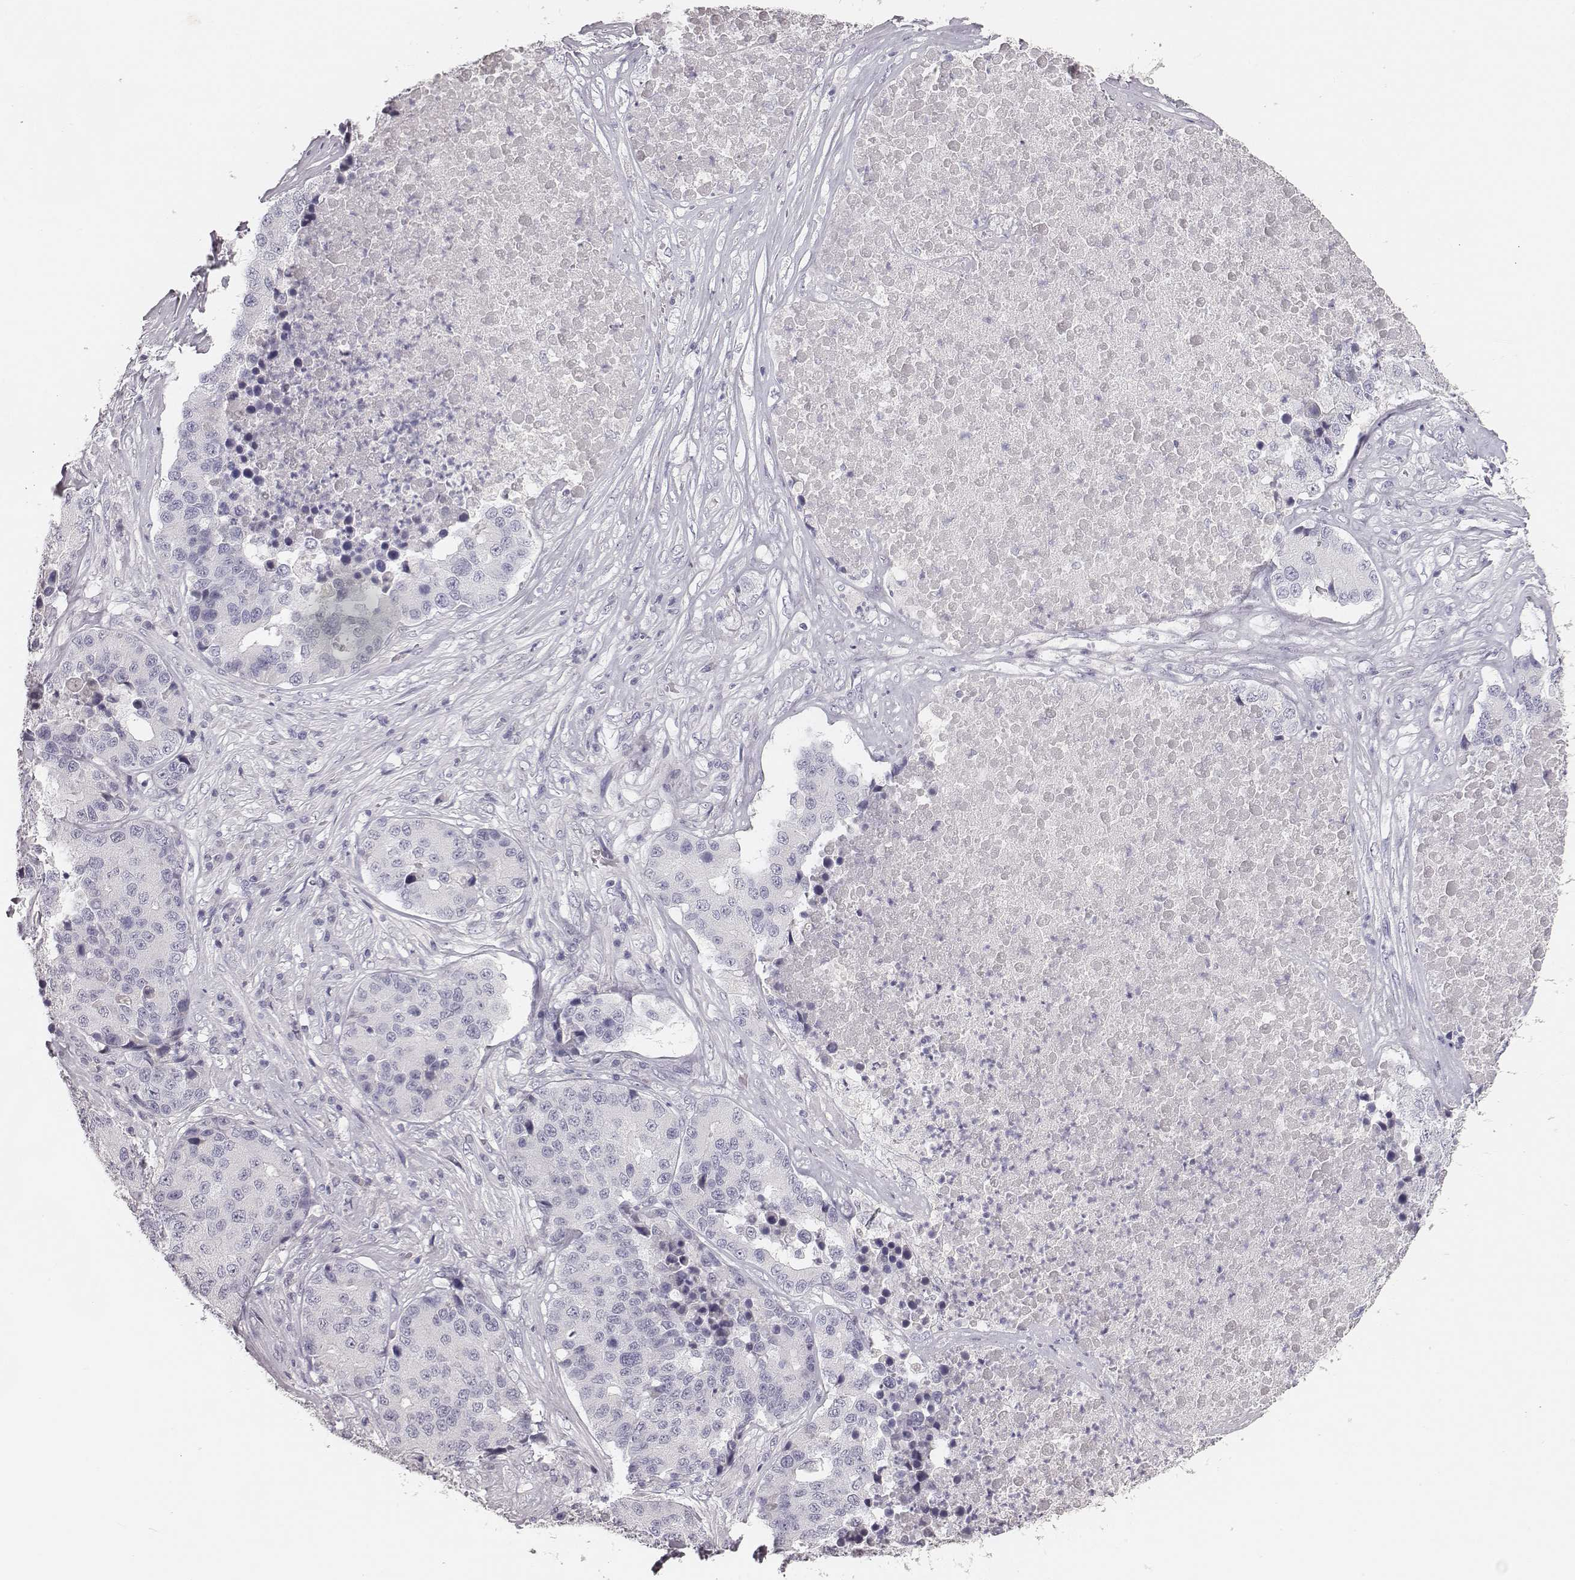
{"staining": {"intensity": "negative", "quantity": "none", "location": "none"}, "tissue": "stomach cancer", "cell_type": "Tumor cells", "image_type": "cancer", "snomed": [{"axis": "morphology", "description": "Adenocarcinoma, NOS"}, {"axis": "topography", "description": "Stomach"}], "caption": "This is an immunohistochemistry (IHC) micrograph of stomach cancer. There is no expression in tumor cells.", "gene": "MYH6", "patient": {"sex": "male", "age": 71}}